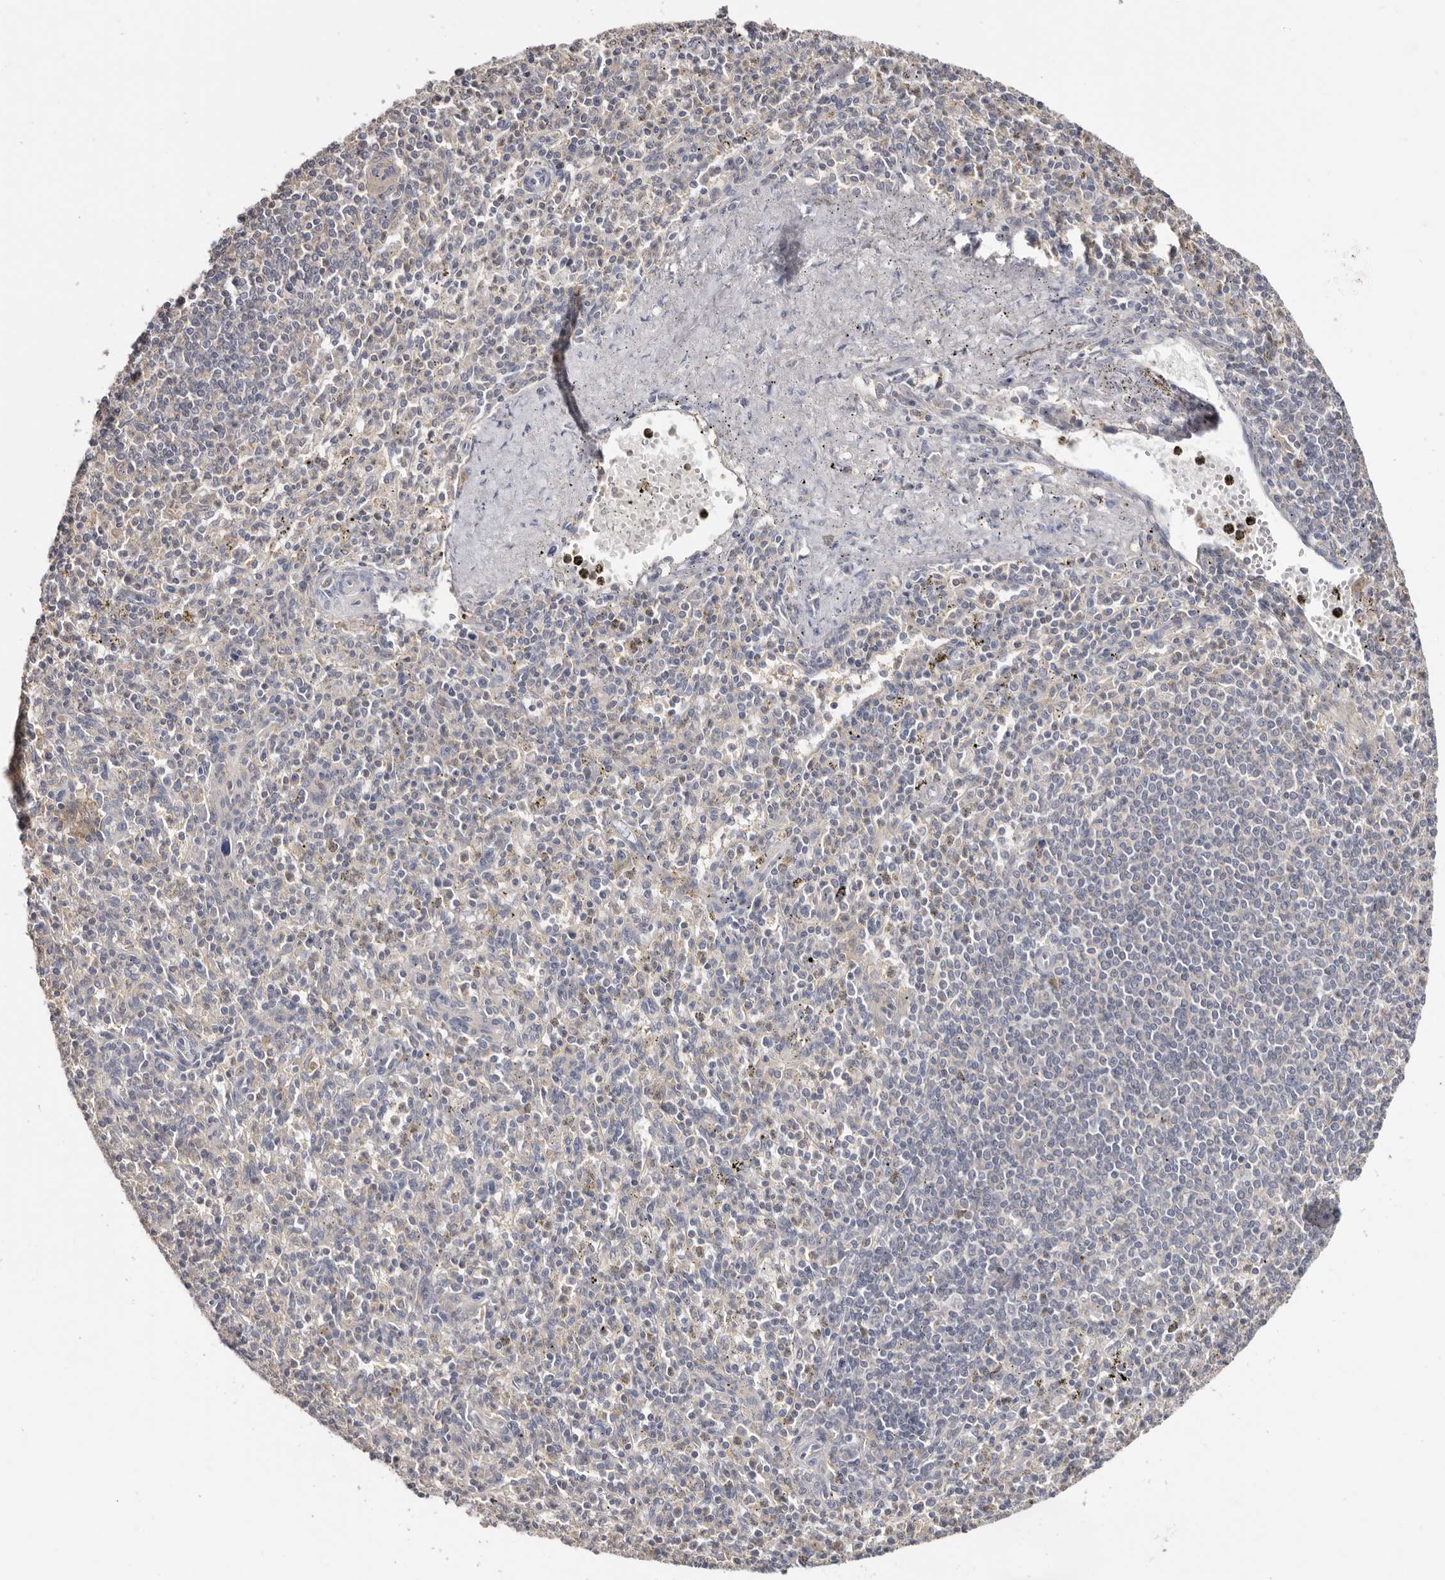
{"staining": {"intensity": "negative", "quantity": "none", "location": "none"}, "tissue": "spleen", "cell_type": "Cells in red pulp", "image_type": "normal", "snomed": [{"axis": "morphology", "description": "Normal tissue, NOS"}, {"axis": "topography", "description": "Spleen"}], "caption": "A micrograph of spleen stained for a protein displays no brown staining in cells in red pulp.", "gene": "S100A14", "patient": {"sex": "male", "age": 72}}